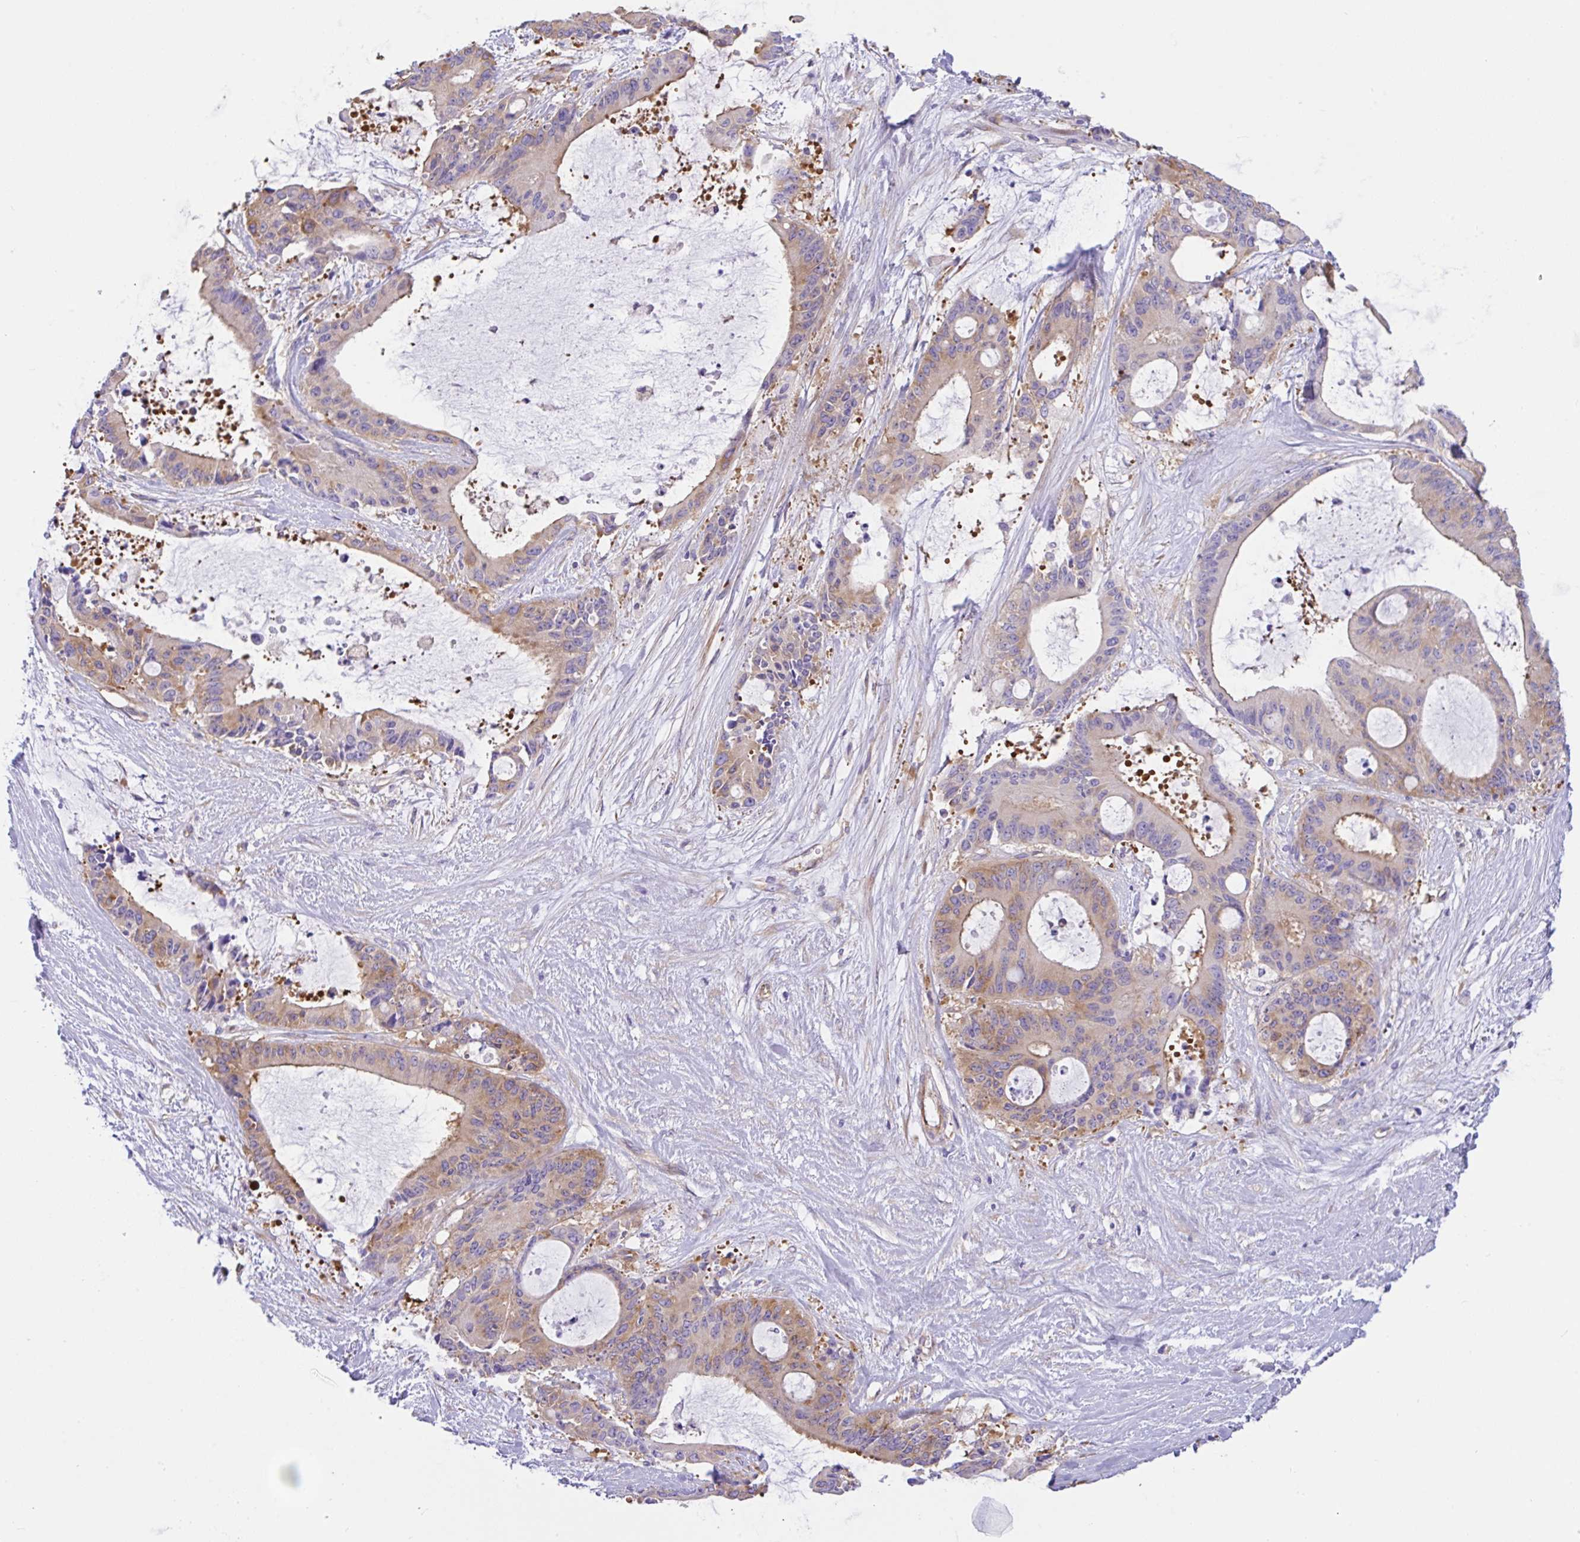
{"staining": {"intensity": "weak", "quantity": "<25%", "location": "cytoplasmic/membranous"}, "tissue": "liver cancer", "cell_type": "Tumor cells", "image_type": "cancer", "snomed": [{"axis": "morphology", "description": "Normal tissue, NOS"}, {"axis": "morphology", "description": "Cholangiocarcinoma"}, {"axis": "topography", "description": "Liver"}, {"axis": "topography", "description": "Peripheral nerve tissue"}], "caption": "High power microscopy image of an immunohistochemistry image of cholangiocarcinoma (liver), revealing no significant expression in tumor cells.", "gene": "GFPT2", "patient": {"sex": "female", "age": 73}}